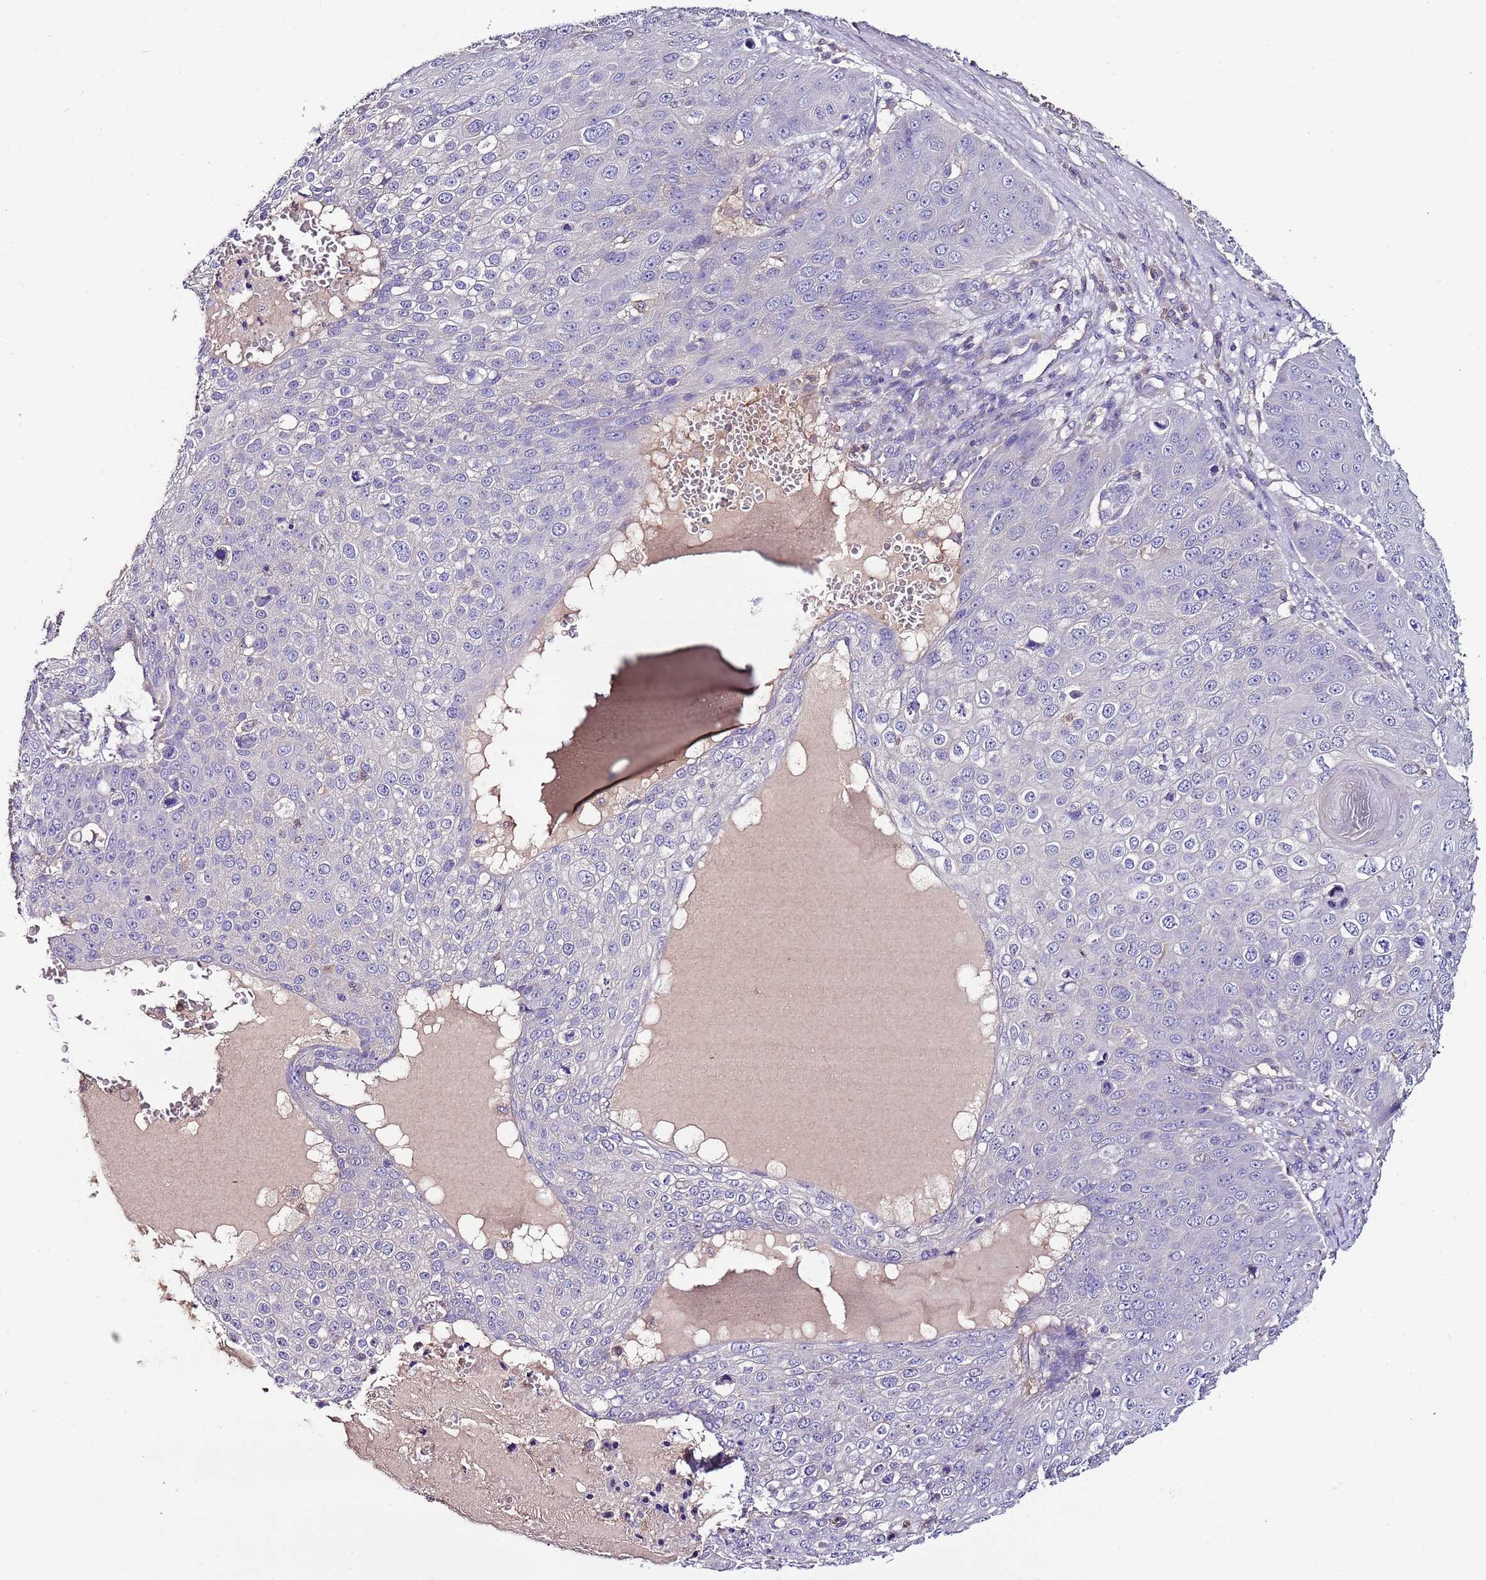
{"staining": {"intensity": "negative", "quantity": "none", "location": "none"}, "tissue": "skin cancer", "cell_type": "Tumor cells", "image_type": "cancer", "snomed": [{"axis": "morphology", "description": "Squamous cell carcinoma, NOS"}, {"axis": "topography", "description": "Skin"}], "caption": "Immunohistochemistry (IHC) of skin cancer (squamous cell carcinoma) demonstrates no expression in tumor cells.", "gene": "IGIP", "patient": {"sex": "male", "age": 71}}